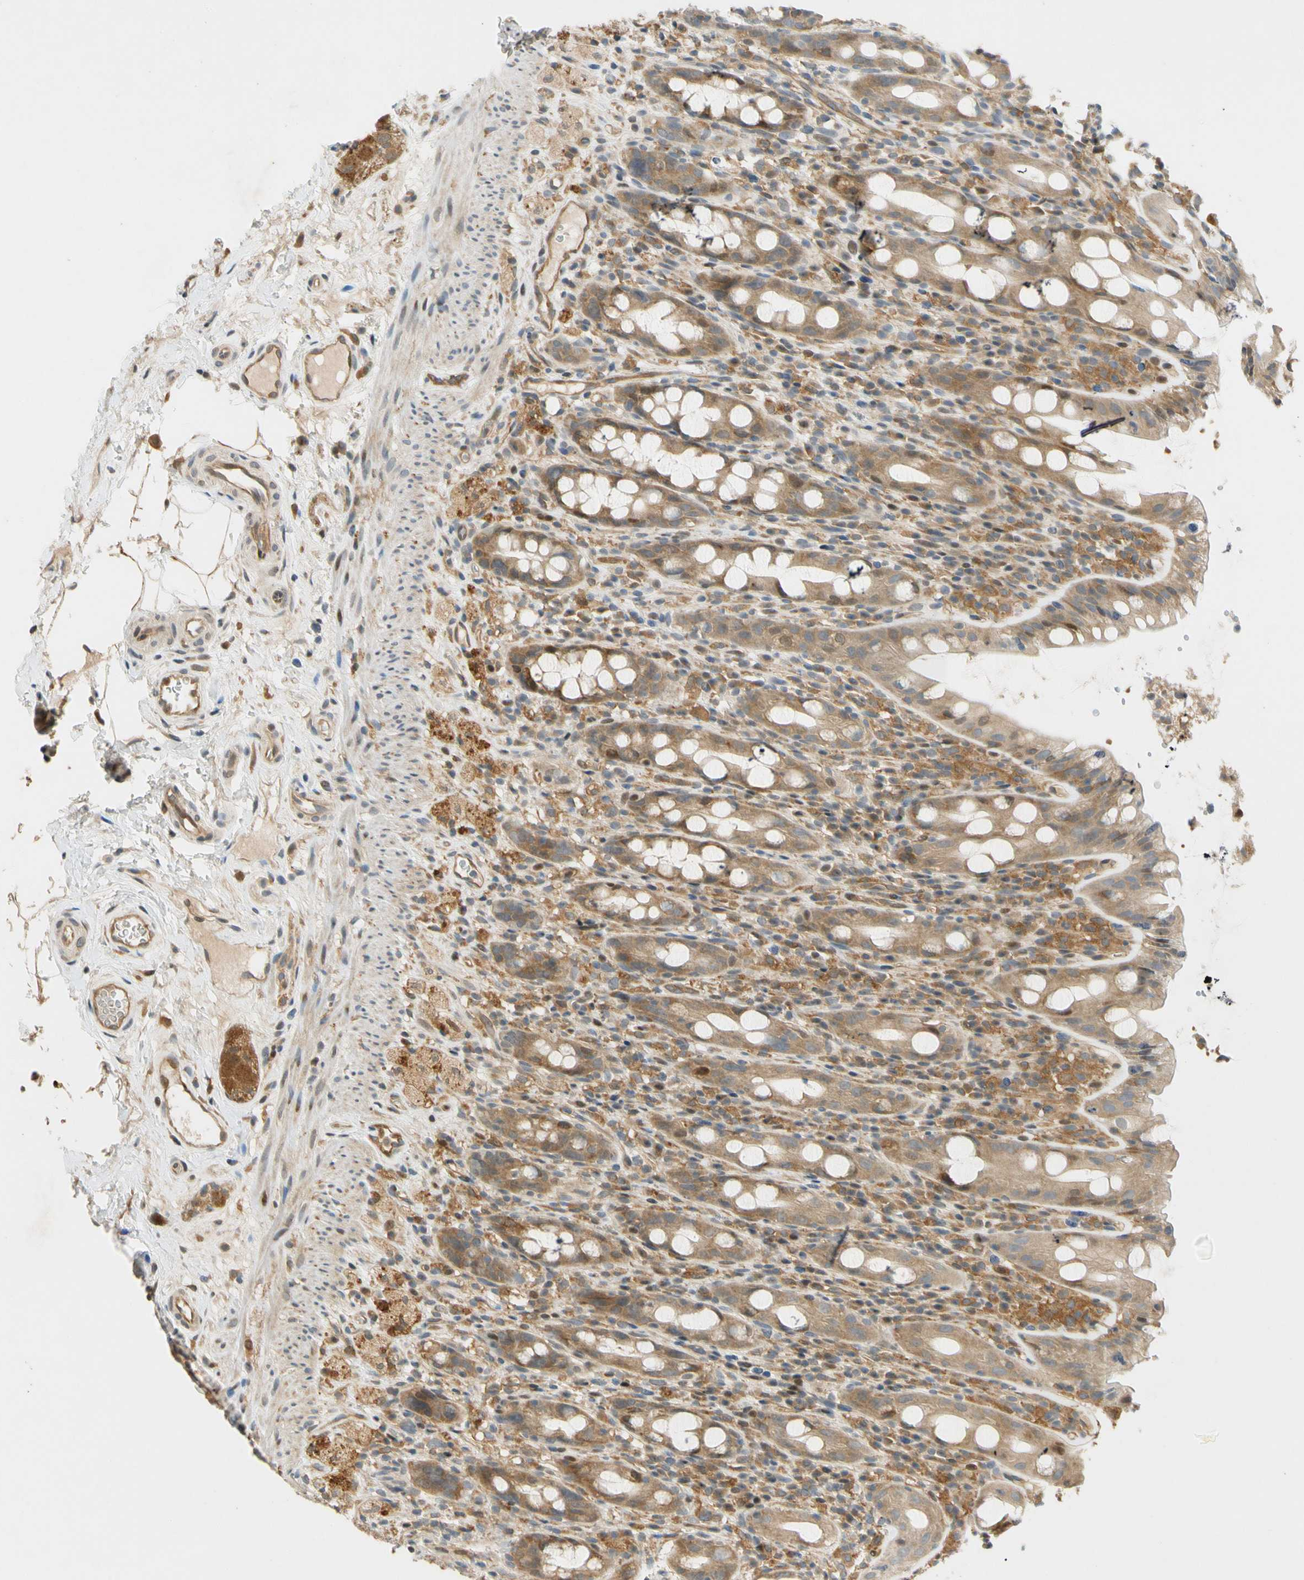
{"staining": {"intensity": "weak", "quantity": ">75%", "location": "cytoplasmic/membranous"}, "tissue": "rectum", "cell_type": "Glandular cells", "image_type": "normal", "snomed": [{"axis": "morphology", "description": "Normal tissue, NOS"}, {"axis": "topography", "description": "Rectum"}], "caption": "A low amount of weak cytoplasmic/membranous staining is seen in approximately >75% of glandular cells in normal rectum. Ihc stains the protein of interest in brown and the nuclei are stained blue.", "gene": "GATD1", "patient": {"sex": "male", "age": 44}}